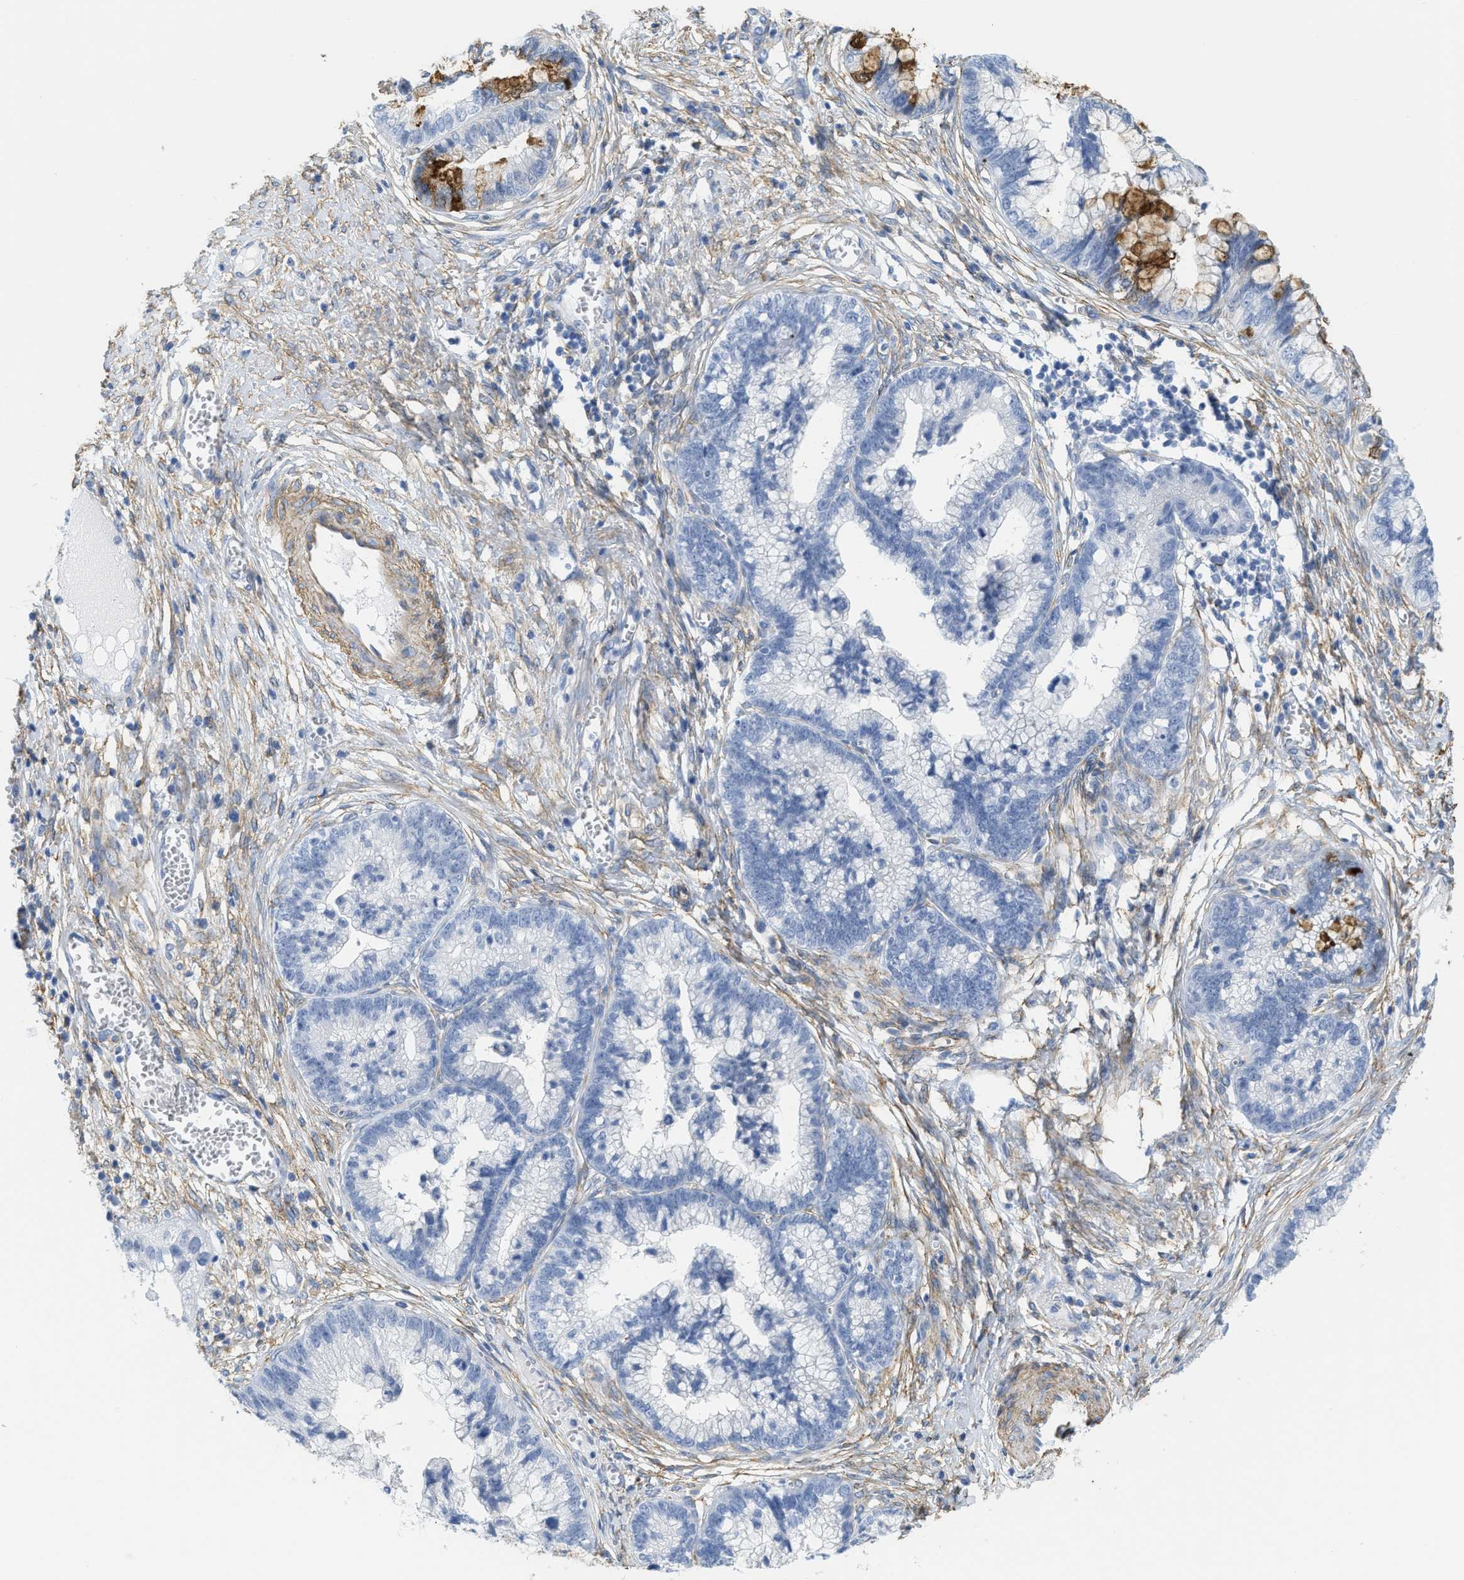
{"staining": {"intensity": "moderate", "quantity": "<25%", "location": "cytoplasmic/membranous"}, "tissue": "cervical cancer", "cell_type": "Tumor cells", "image_type": "cancer", "snomed": [{"axis": "morphology", "description": "Adenocarcinoma, NOS"}, {"axis": "topography", "description": "Cervix"}], "caption": "Immunohistochemical staining of cervical cancer (adenocarcinoma) reveals moderate cytoplasmic/membranous protein expression in about <25% of tumor cells. (Stains: DAB in brown, nuclei in blue, Microscopy: brightfield microscopy at high magnification).", "gene": "TUB", "patient": {"sex": "female", "age": 44}}